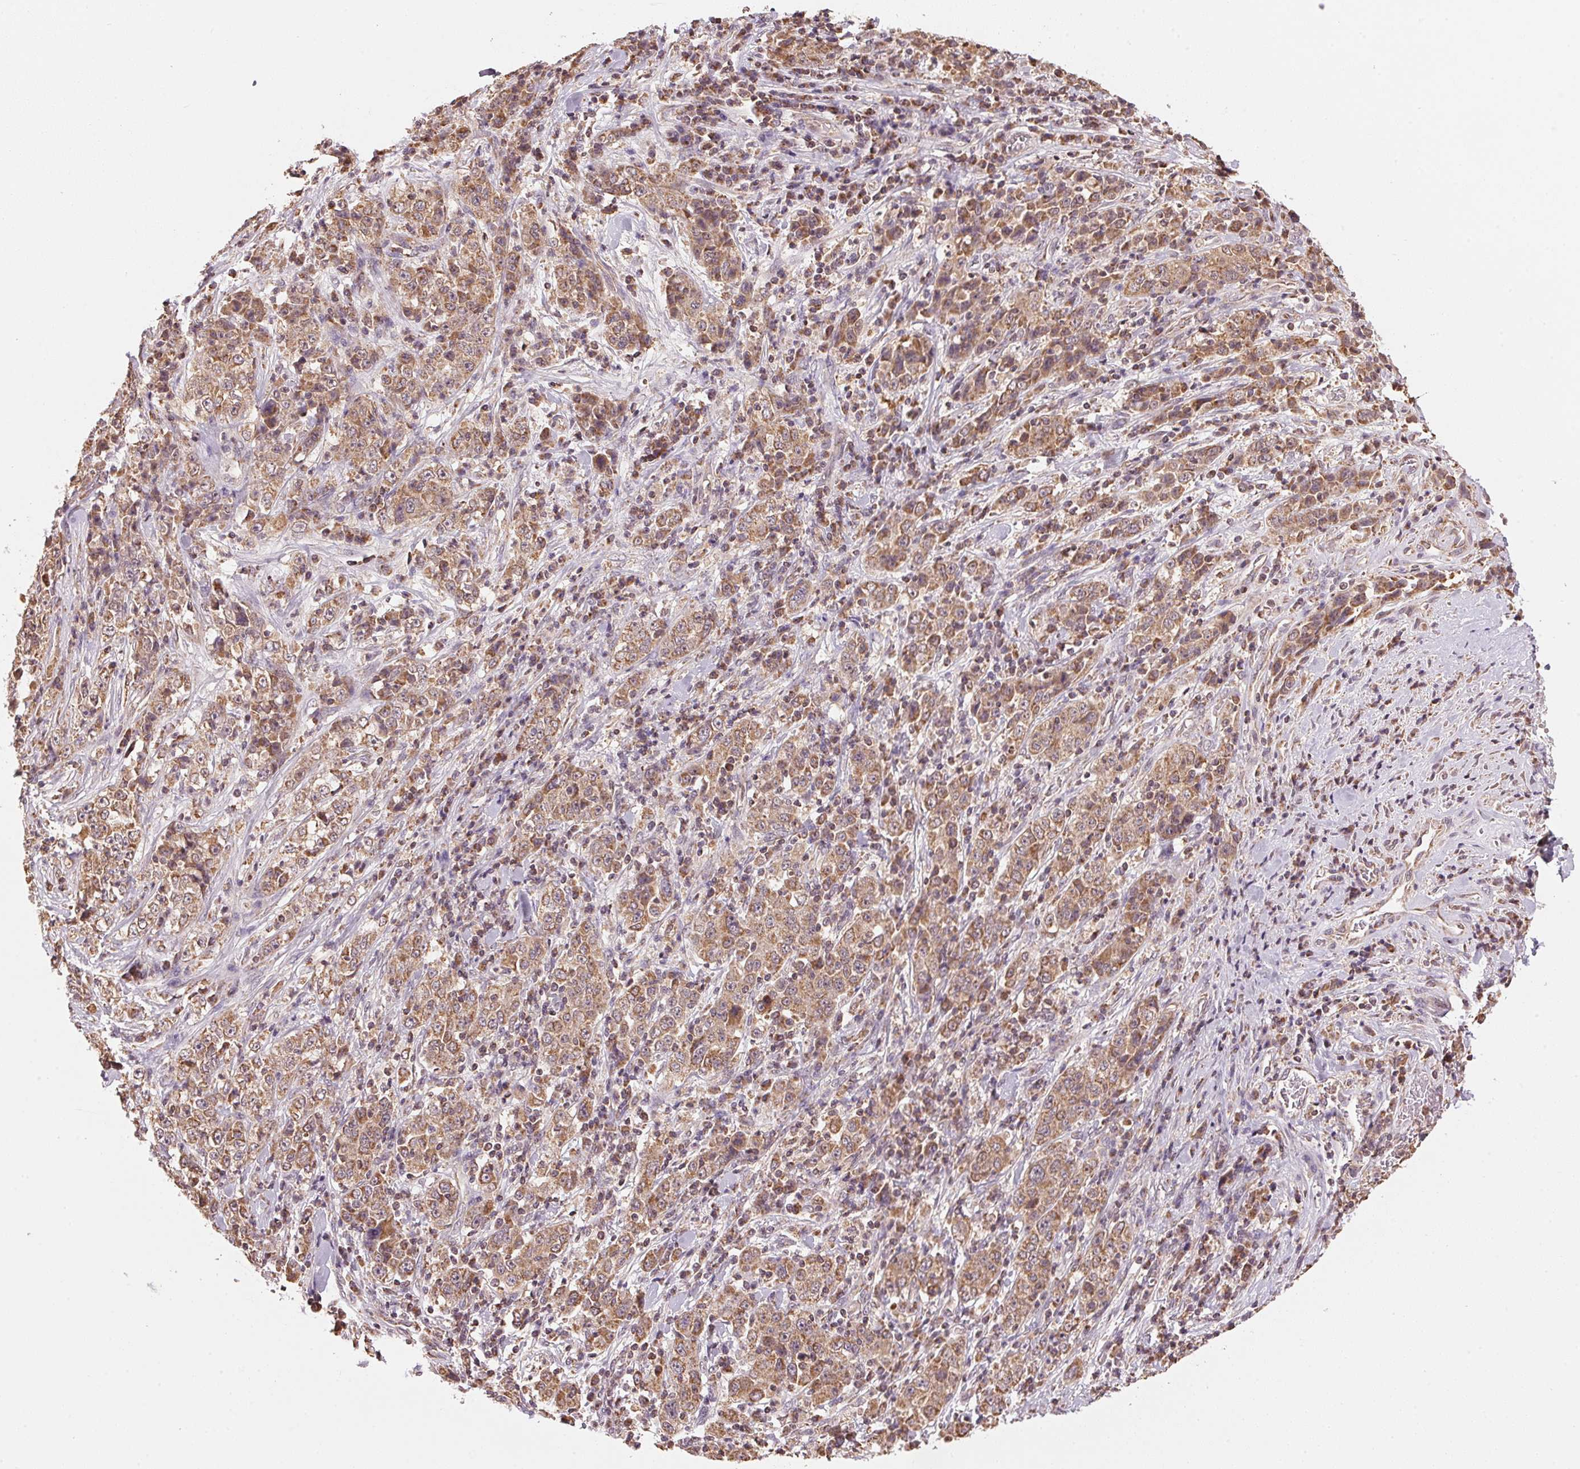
{"staining": {"intensity": "moderate", "quantity": ">75%", "location": "cytoplasmic/membranous"}, "tissue": "stomach cancer", "cell_type": "Tumor cells", "image_type": "cancer", "snomed": [{"axis": "morphology", "description": "Normal tissue, NOS"}, {"axis": "morphology", "description": "Adenocarcinoma, NOS"}, {"axis": "topography", "description": "Stomach, upper"}, {"axis": "topography", "description": "Stomach"}], "caption": "DAB immunohistochemical staining of human adenocarcinoma (stomach) shows moderate cytoplasmic/membranous protein positivity in approximately >75% of tumor cells.", "gene": "ARHGAP6", "patient": {"sex": "male", "age": 59}}